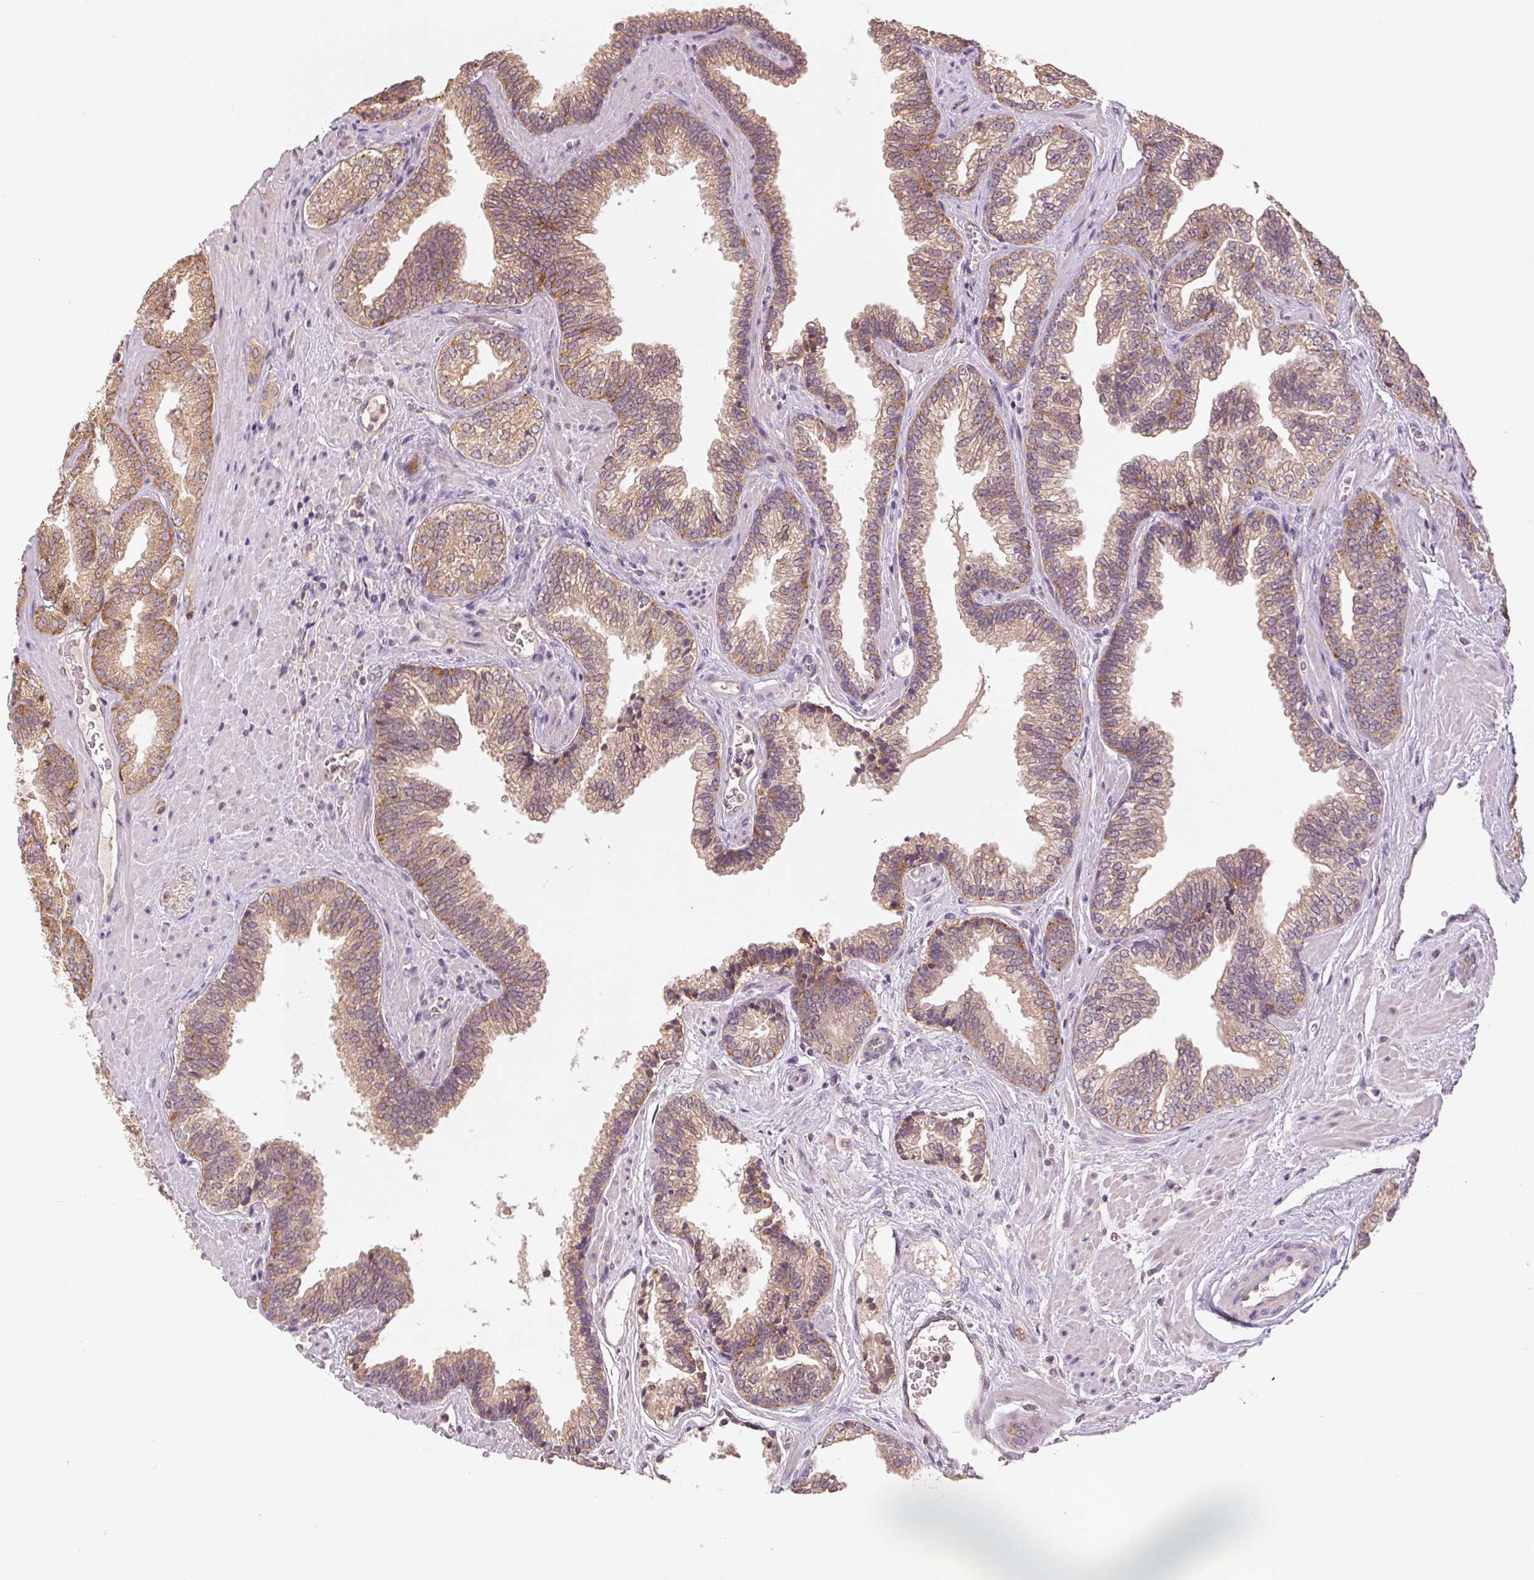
{"staining": {"intensity": "moderate", "quantity": ">75%", "location": "cytoplasmic/membranous"}, "tissue": "prostate cancer", "cell_type": "Tumor cells", "image_type": "cancer", "snomed": [{"axis": "morphology", "description": "Adenocarcinoma, High grade"}, {"axis": "topography", "description": "Prostate"}], "caption": "Prostate adenocarcinoma (high-grade) stained with DAB (3,3'-diaminobenzidine) IHC shows medium levels of moderate cytoplasmic/membranous positivity in about >75% of tumor cells. (Stains: DAB (3,3'-diaminobenzidine) in brown, nuclei in blue, Microscopy: brightfield microscopy at high magnification).", "gene": "SEZ6L2", "patient": {"sex": "male", "age": 68}}